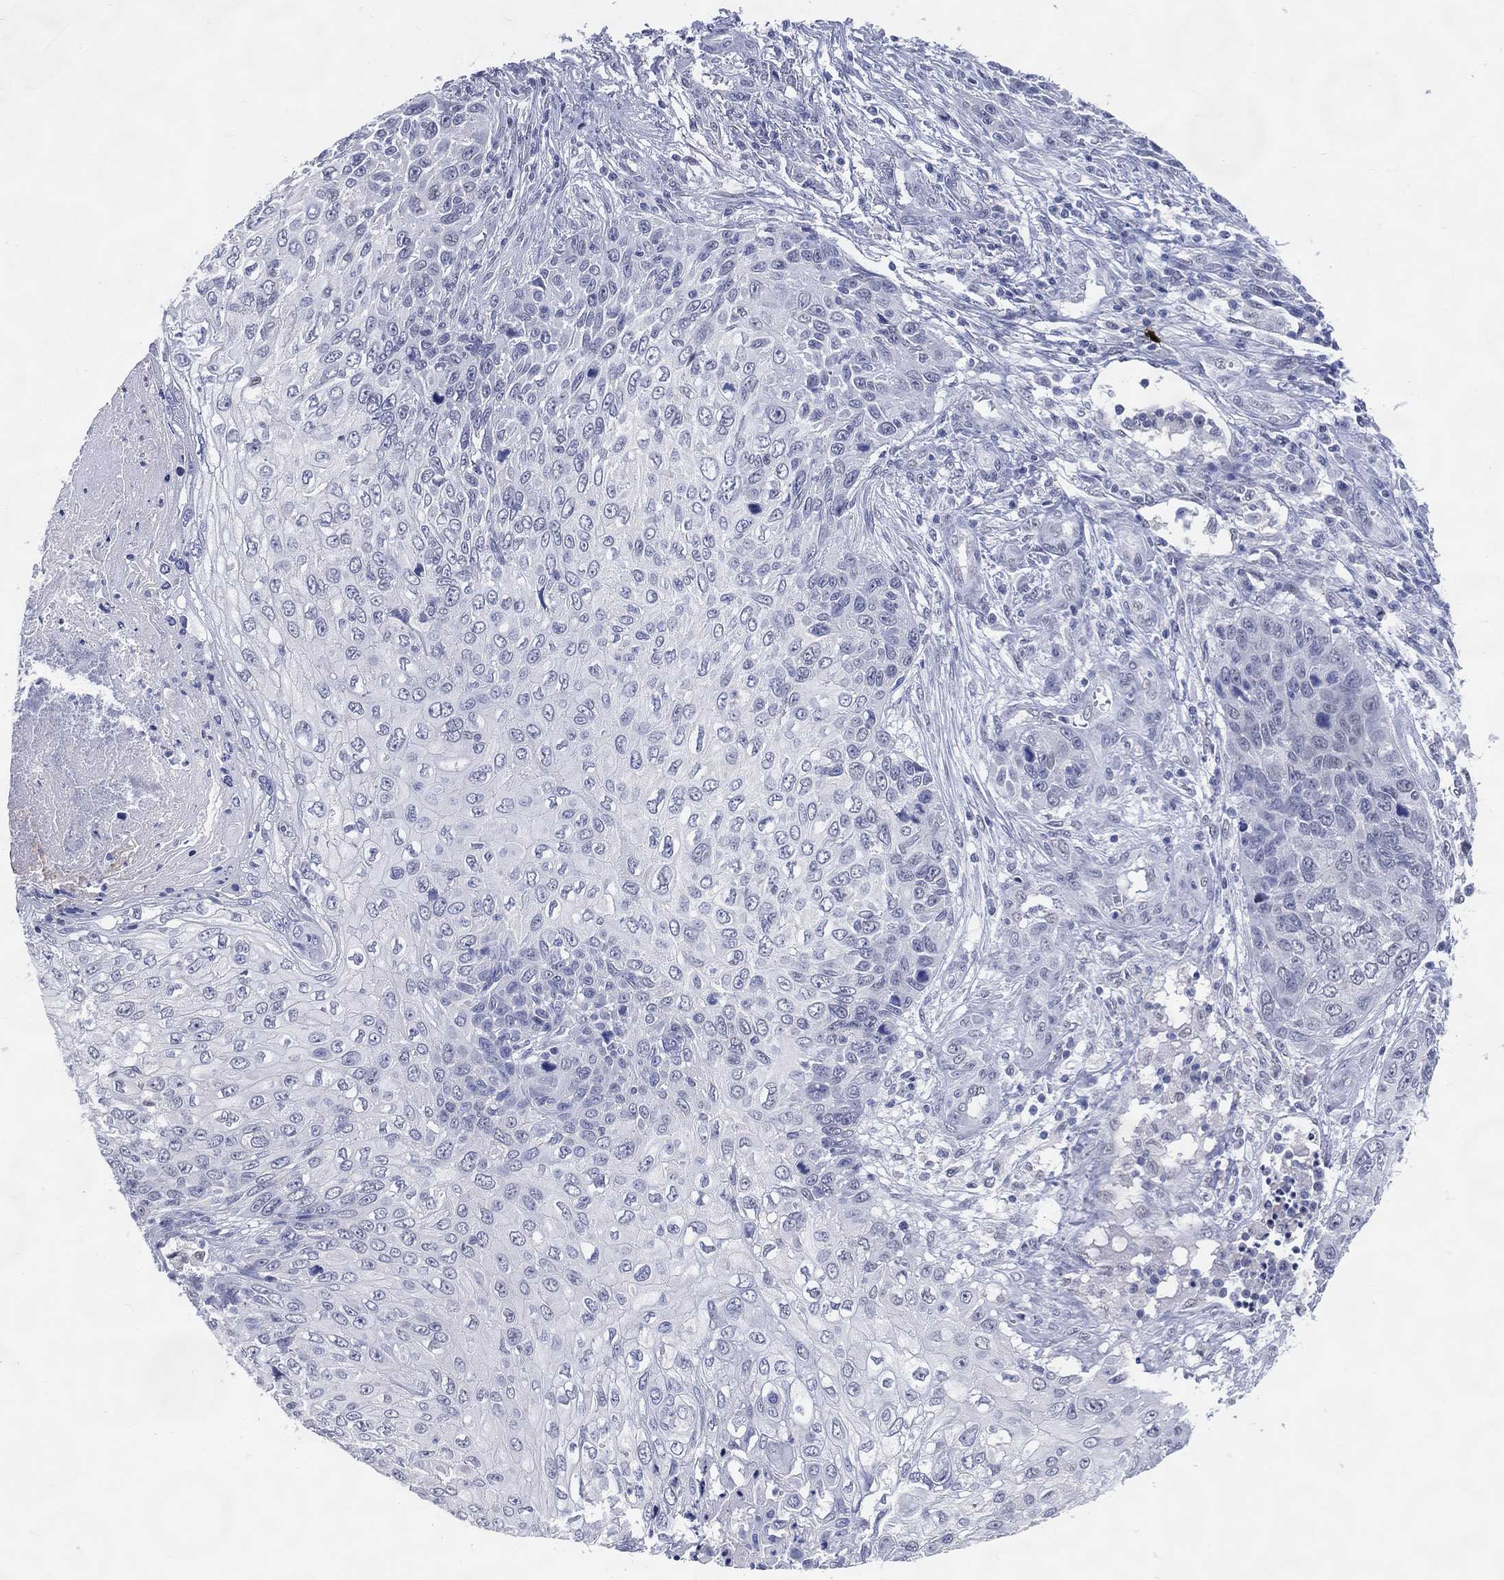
{"staining": {"intensity": "negative", "quantity": "none", "location": "none"}, "tissue": "skin cancer", "cell_type": "Tumor cells", "image_type": "cancer", "snomed": [{"axis": "morphology", "description": "Squamous cell carcinoma, NOS"}, {"axis": "topography", "description": "Skin"}], "caption": "Immunohistochemical staining of human skin cancer (squamous cell carcinoma) demonstrates no significant expression in tumor cells.", "gene": "CFAP58", "patient": {"sex": "male", "age": 92}}